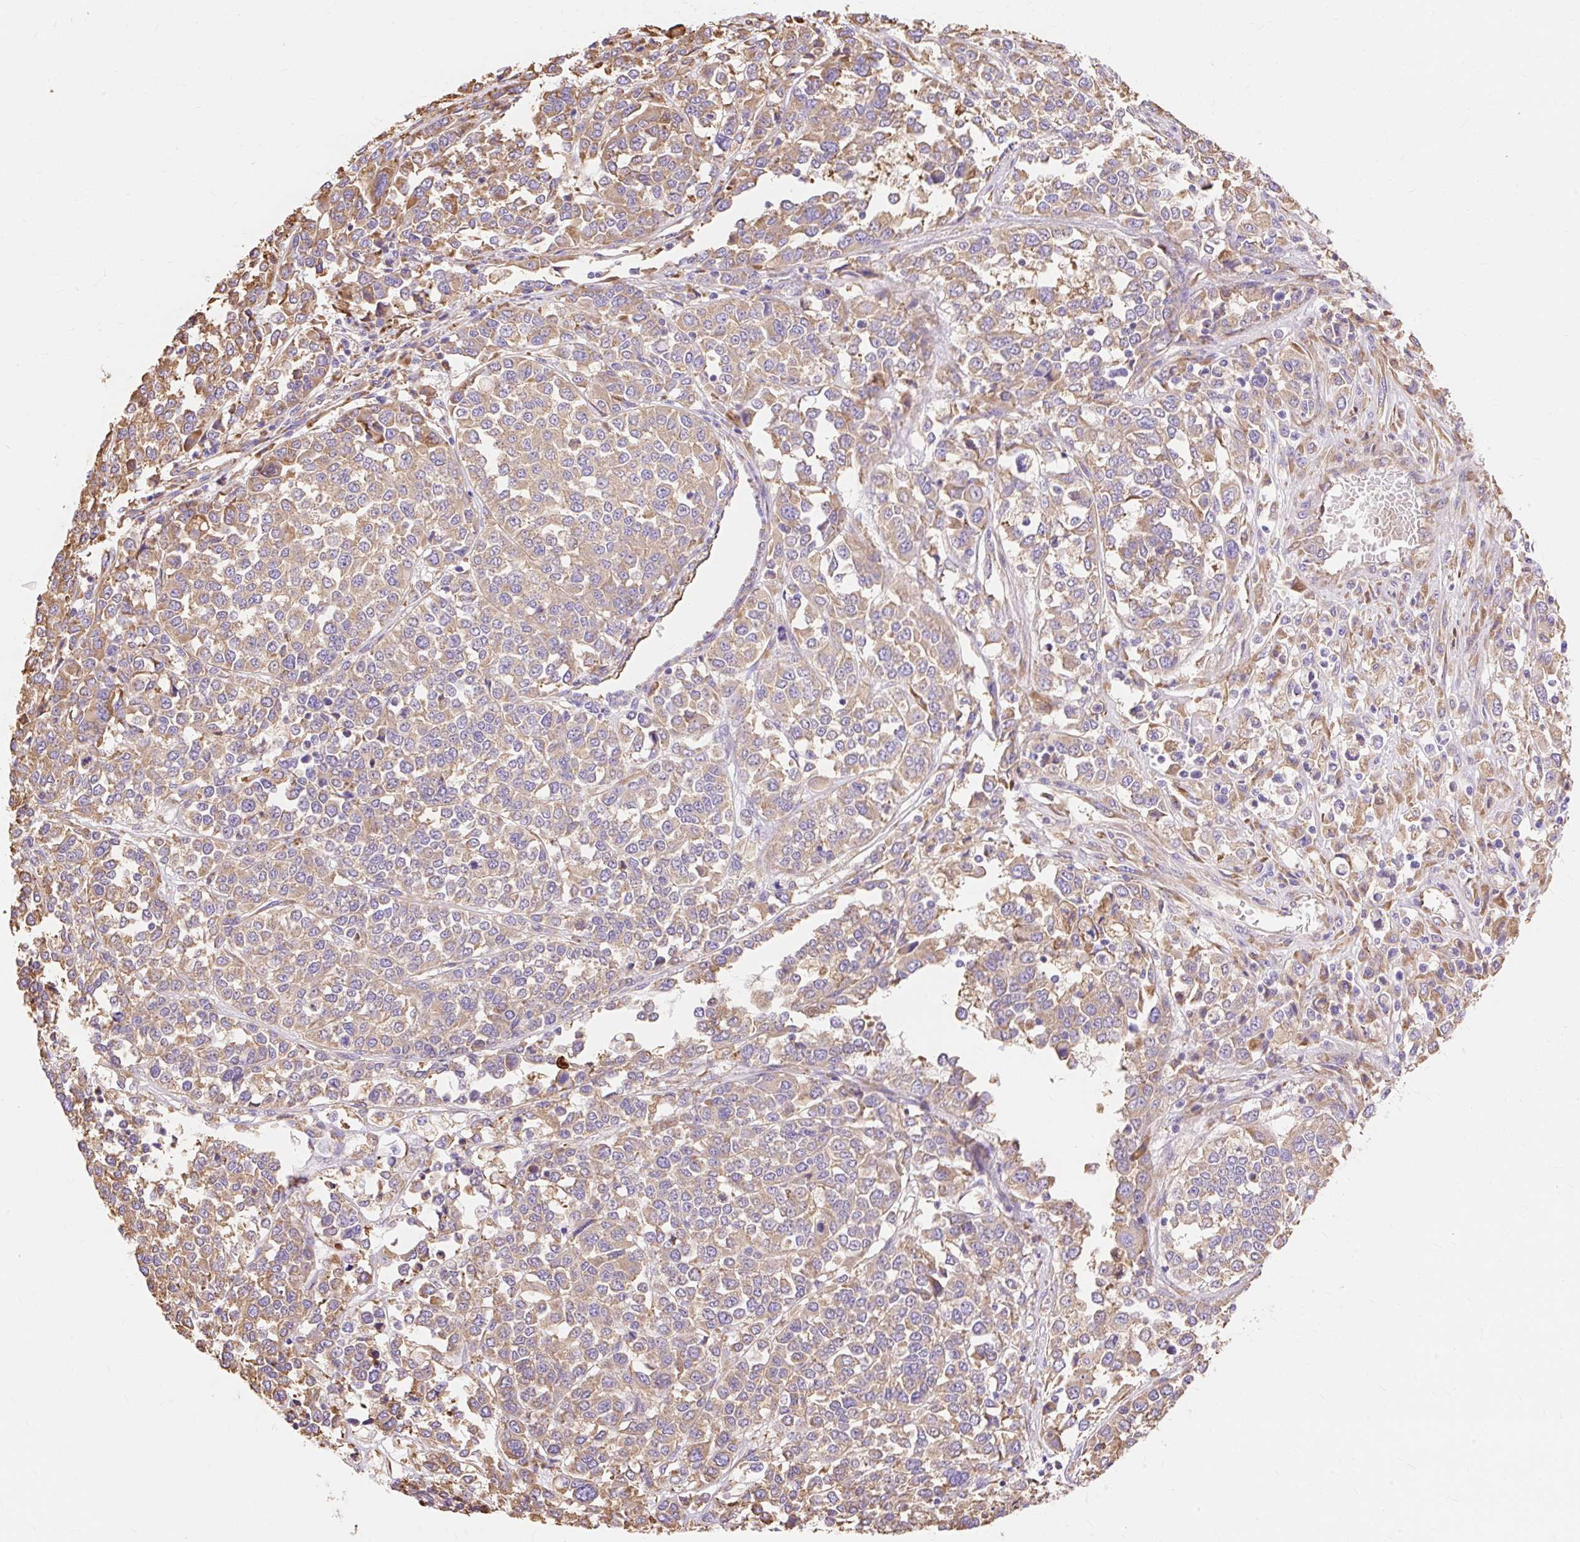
{"staining": {"intensity": "moderate", "quantity": ">75%", "location": "cytoplasmic/membranous"}, "tissue": "melanoma", "cell_type": "Tumor cells", "image_type": "cancer", "snomed": [{"axis": "morphology", "description": "Malignant melanoma, Metastatic site"}, {"axis": "topography", "description": "Lymph node"}], "caption": "The image exhibits immunohistochemical staining of melanoma. There is moderate cytoplasmic/membranous positivity is seen in about >75% of tumor cells.", "gene": "RPS17", "patient": {"sex": "male", "age": 44}}